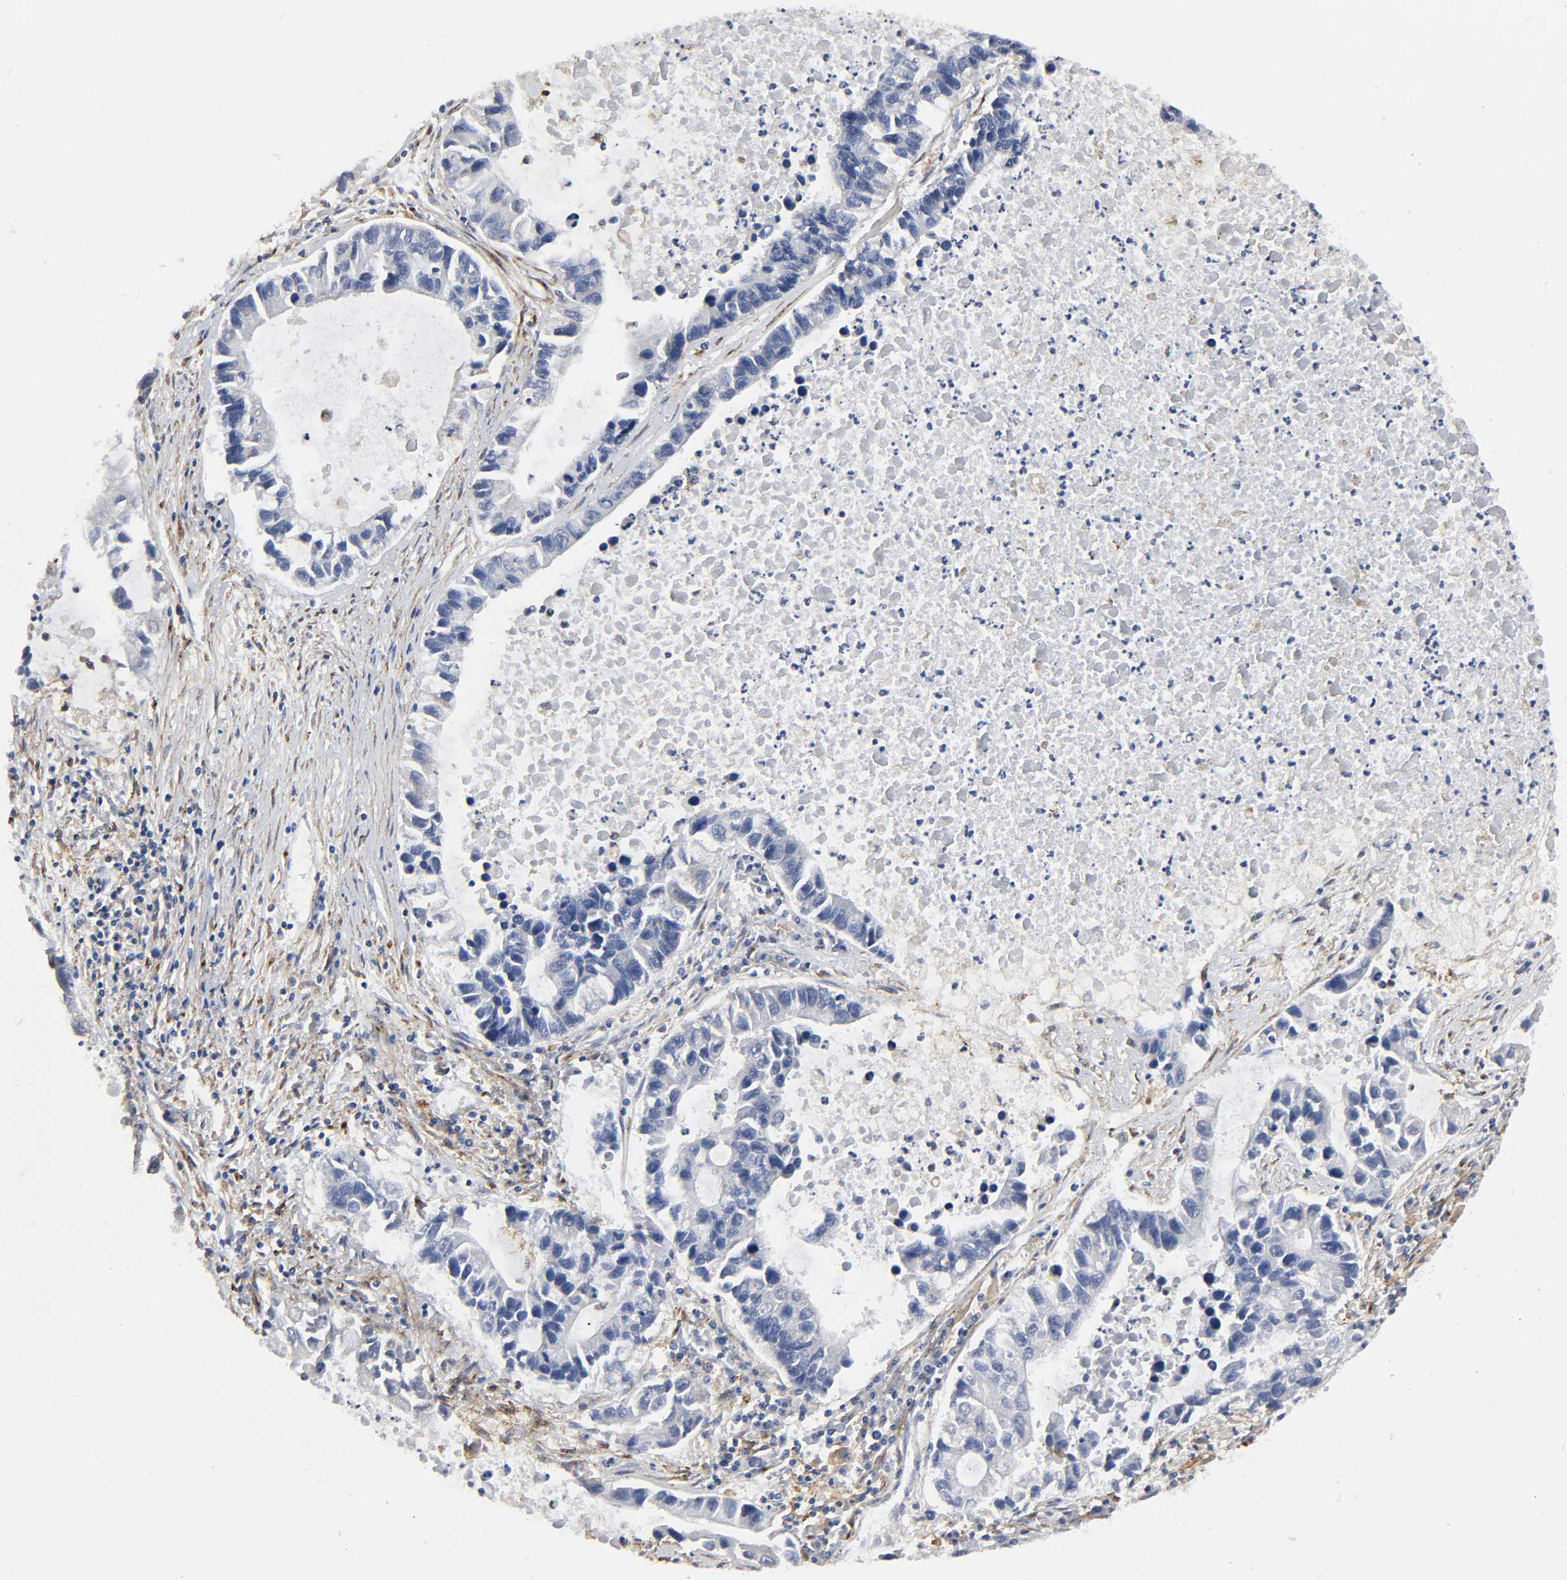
{"staining": {"intensity": "negative", "quantity": "none", "location": "none"}, "tissue": "lung cancer", "cell_type": "Tumor cells", "image_type": "cancer", "snomed": [{"axis": "morphology", "description": "Adenocarcinoma, NOS"}, {"axis": "topography", "description": "Lung"}], "caption": "Tumor cells are negative for protein expression in human lung cancer. (Stains: DAB (3,3'-diaminobenzidine) immunohistochemistry with hematoxylin counter stain, Microscopy: brightfield microscopy at high magnification).", "gene": "LRP1", "patient": {"sex": "female", "age": 51}}